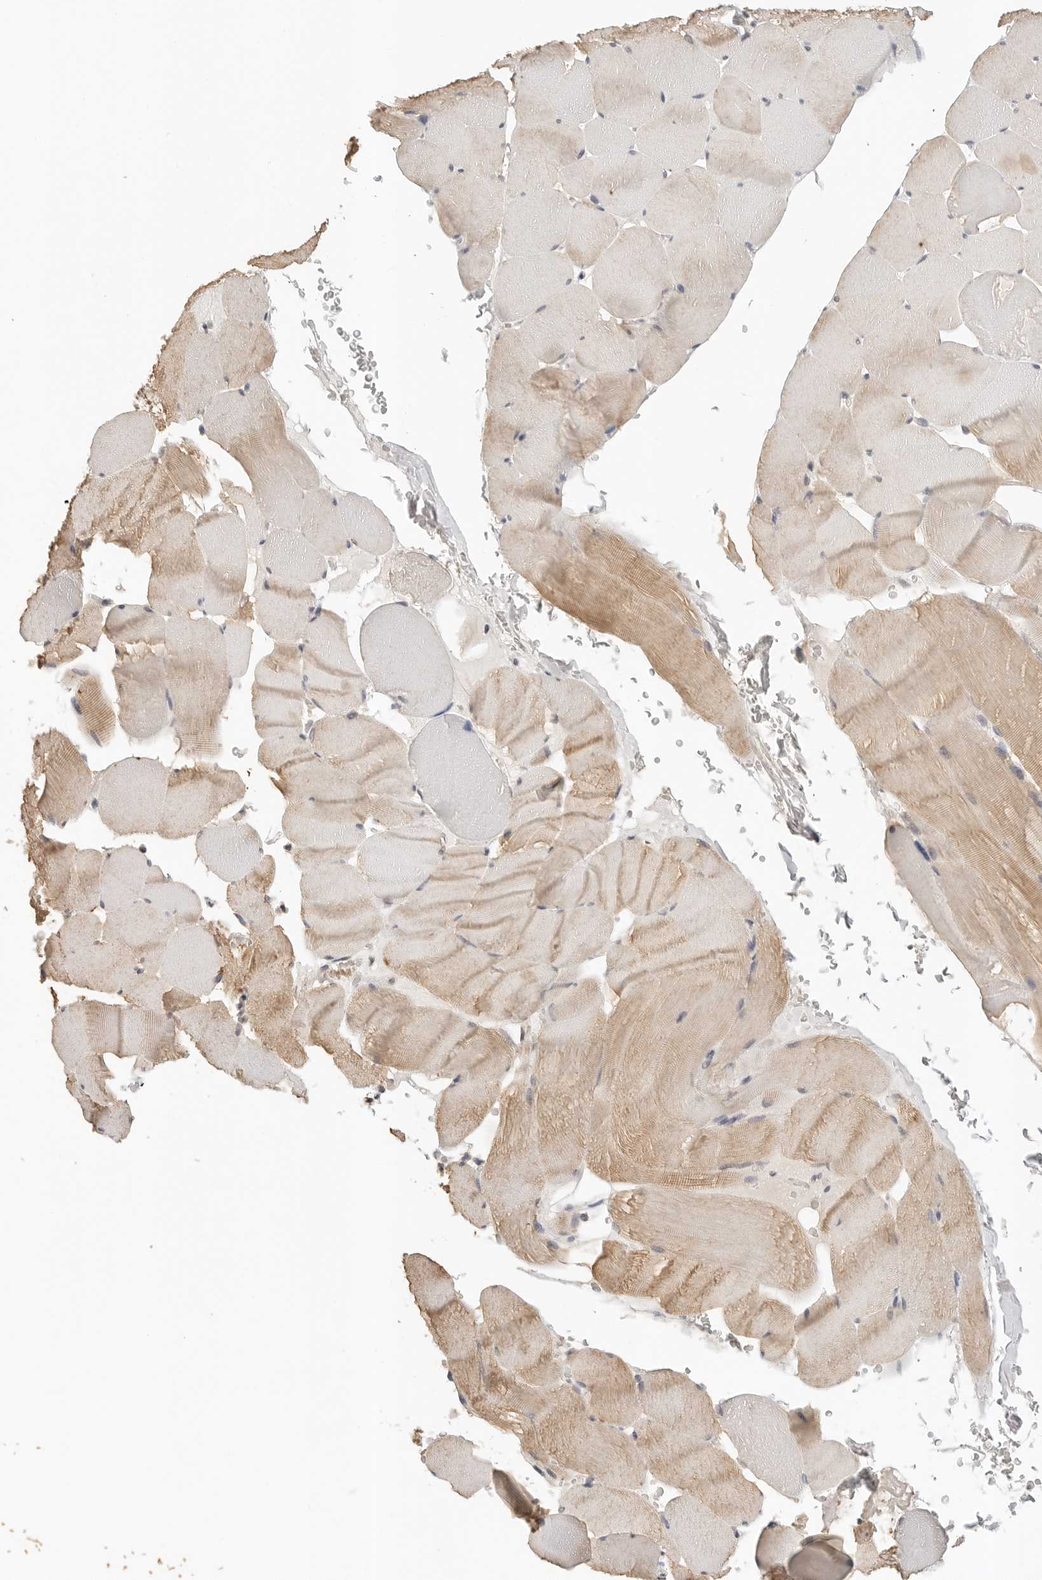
{"staining": {"intensity": "weak", "quantity": "25%-75%", "location": "cytoplasmic/membranous"}, "tissue": "skeletal muscle", "cell_type": "Myocytes", "image_type": "normal", "snomed": [{"axis": "morphology", "description": "Normal tissue, NOS"}, {"axis": "topography", "description": "Skeletal muscle"}], "caption": "A brown stain highlights weak cytoplasmic/membranous expression of a protein in myocytes of benign human skeletal muscle.", "gene": "IL24", "patient": {"sex": "male", "age": 62}}